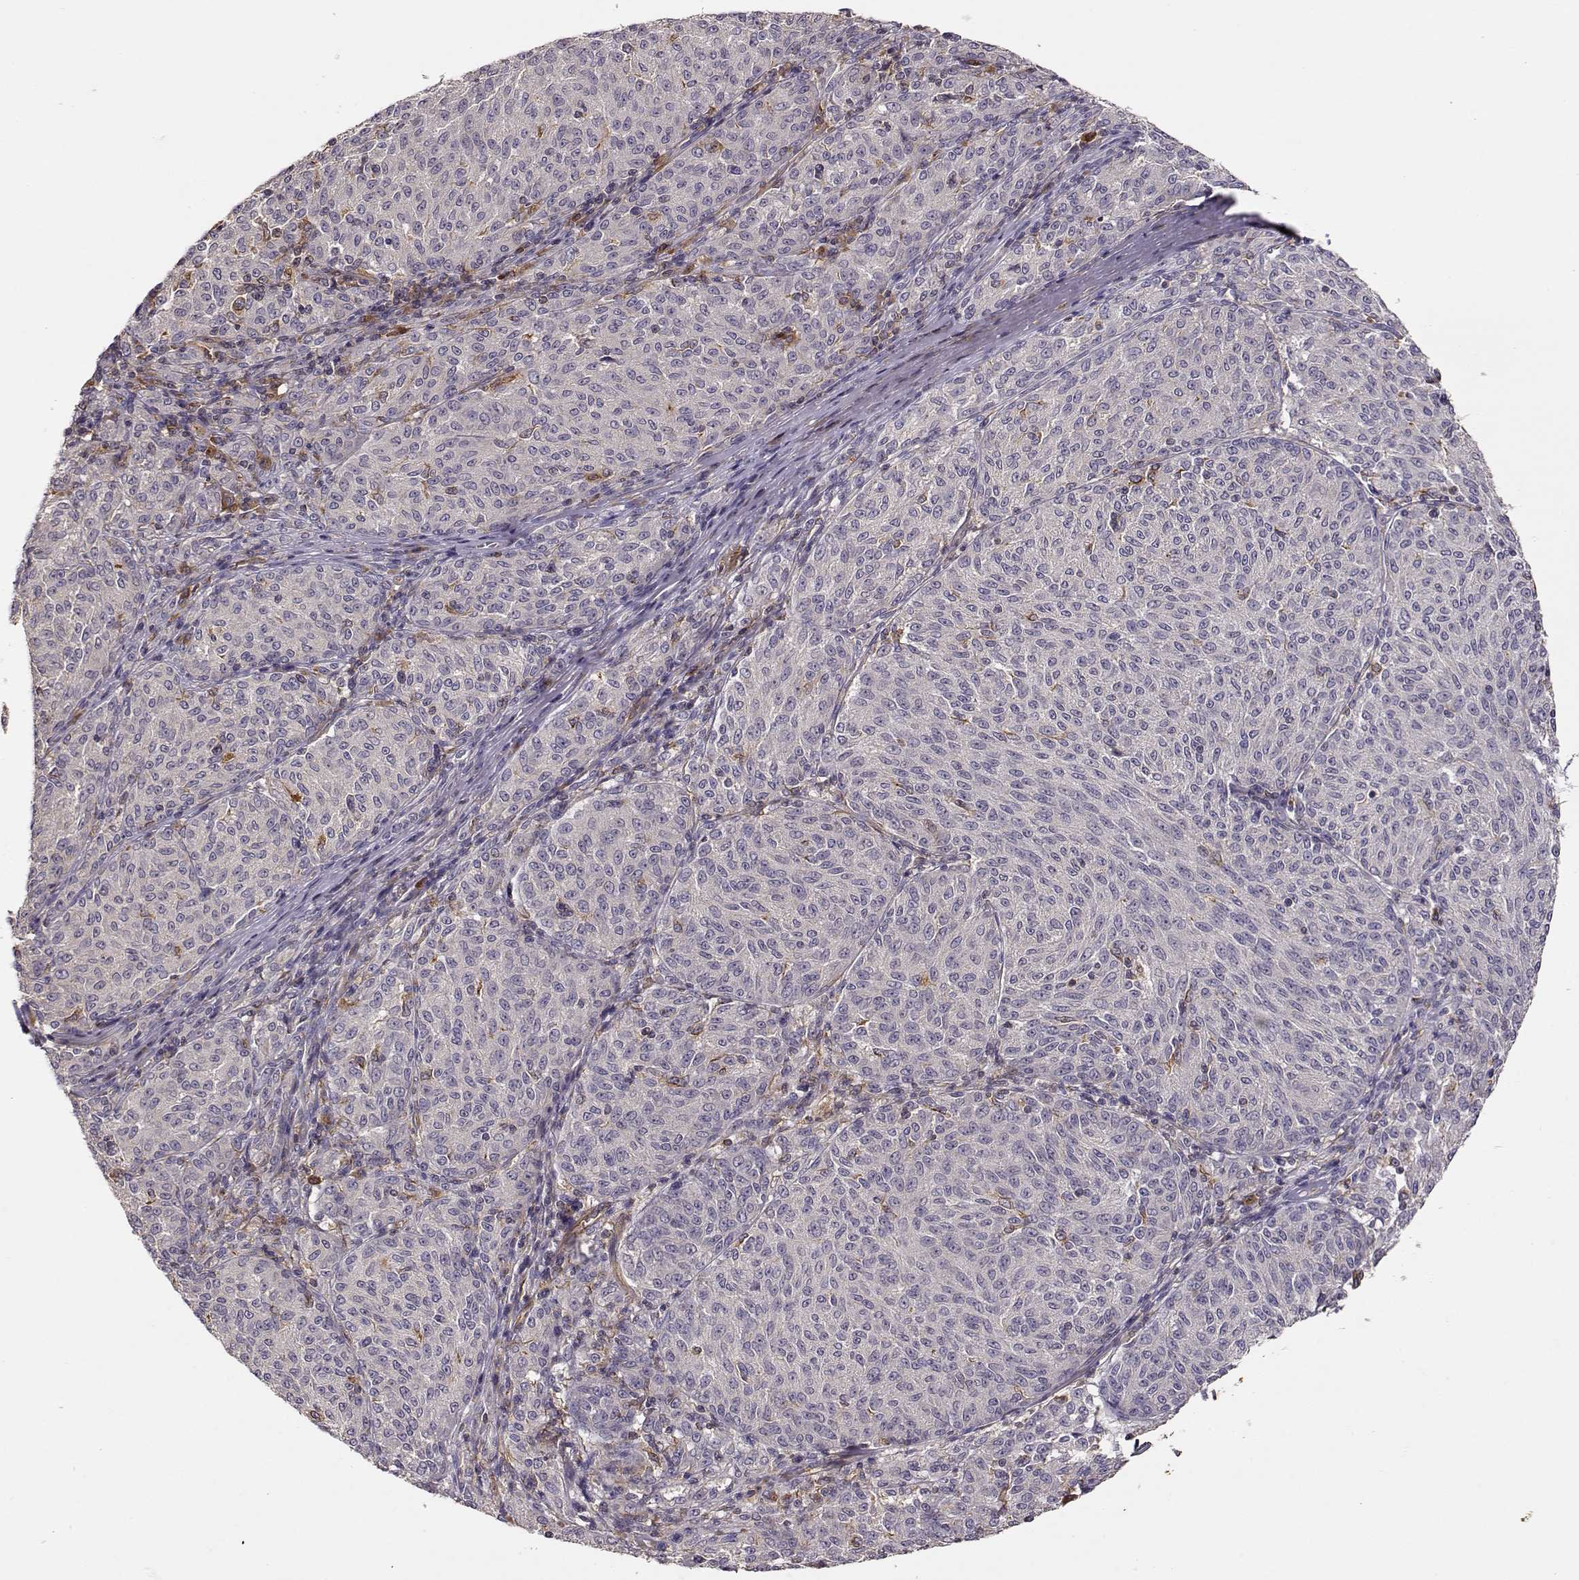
{"staining": {"intensity": "negative", "quantity": "none", "location": "none"}, "tissue": "melanoma", "cell_type": "Tumor cells", "image_type": "cancer", "snomed": [{"axis": "morphology", "description": "Malignant melanoma, NOS"}, {"axis": "topography", "description": "Skin"}], "caption": "Immunohistochemistry (IHC) histopathology image of neoplastic tissue: malignant melanoma stained with DAB exhibits no significant protein positivity in tumor cells.", "gene": "ARHGEF2", "patient": {"sex": "female", "age": 72}}